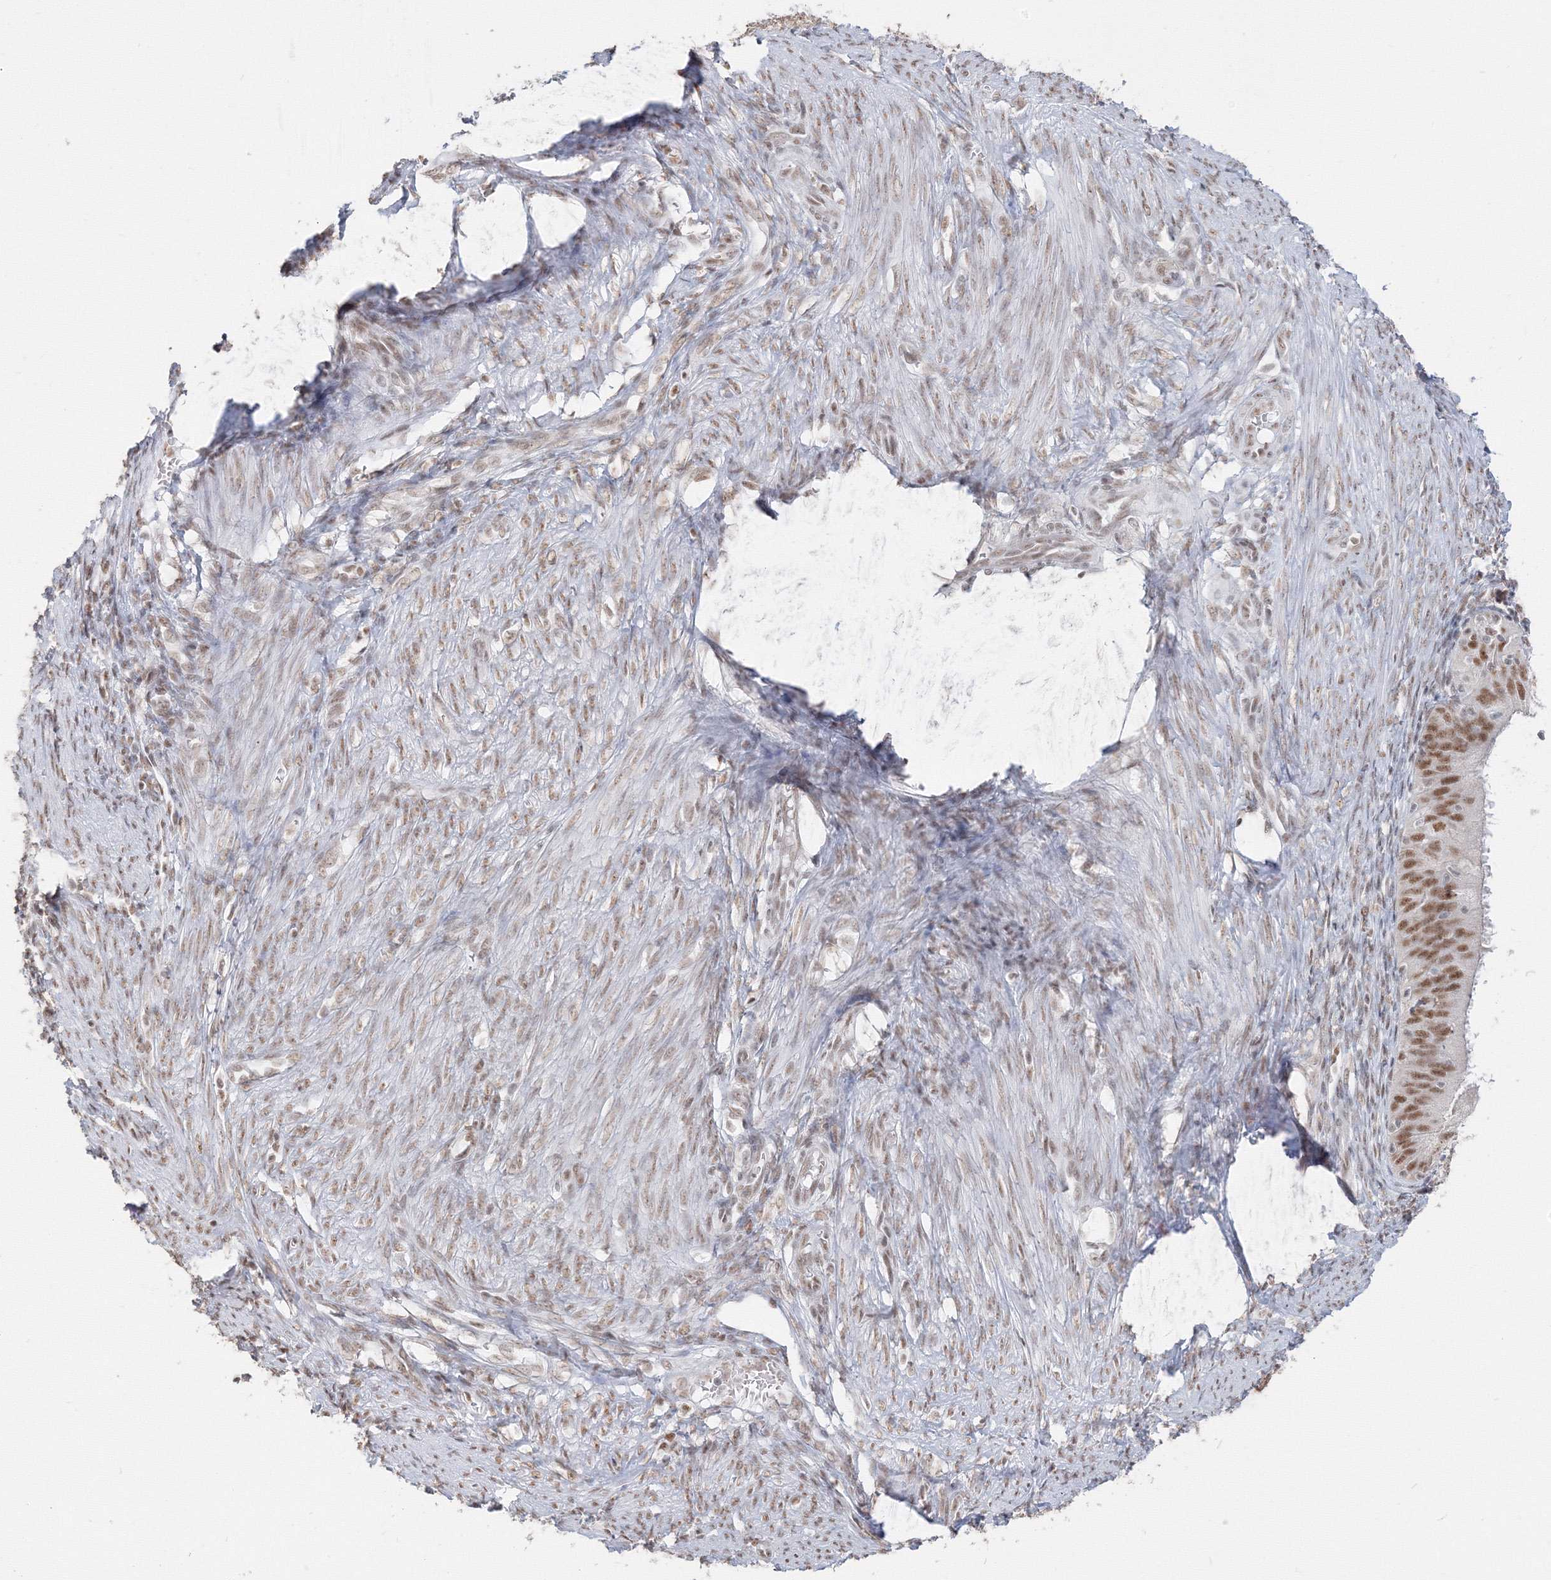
{"staining": {"intensity": "moderate", "quantity": ">75%", "location": "nuclear"}, "tissue": "endometrial cancer", "cell_type": "Tumor cells", "image_type": "cancer", "snomed": [{"axis": "morphology", "description": "Adenocarcinoma, NOS"}, {"axis": "topography", "description": "Endometrium"}], "caption": "A high-resolution micrograph shows immunohistochemistry (IHC) staining of adenocarcinoma (endometrial), which shows moderate nuclear expression in approximately >75% of tumor cells. (DAB (3,3'-diaminobenzidine) IHC with brightfield microscopy, high magnification).", "gene": "PPP4R2", "patient": {"sex": "female", "age": 51}}